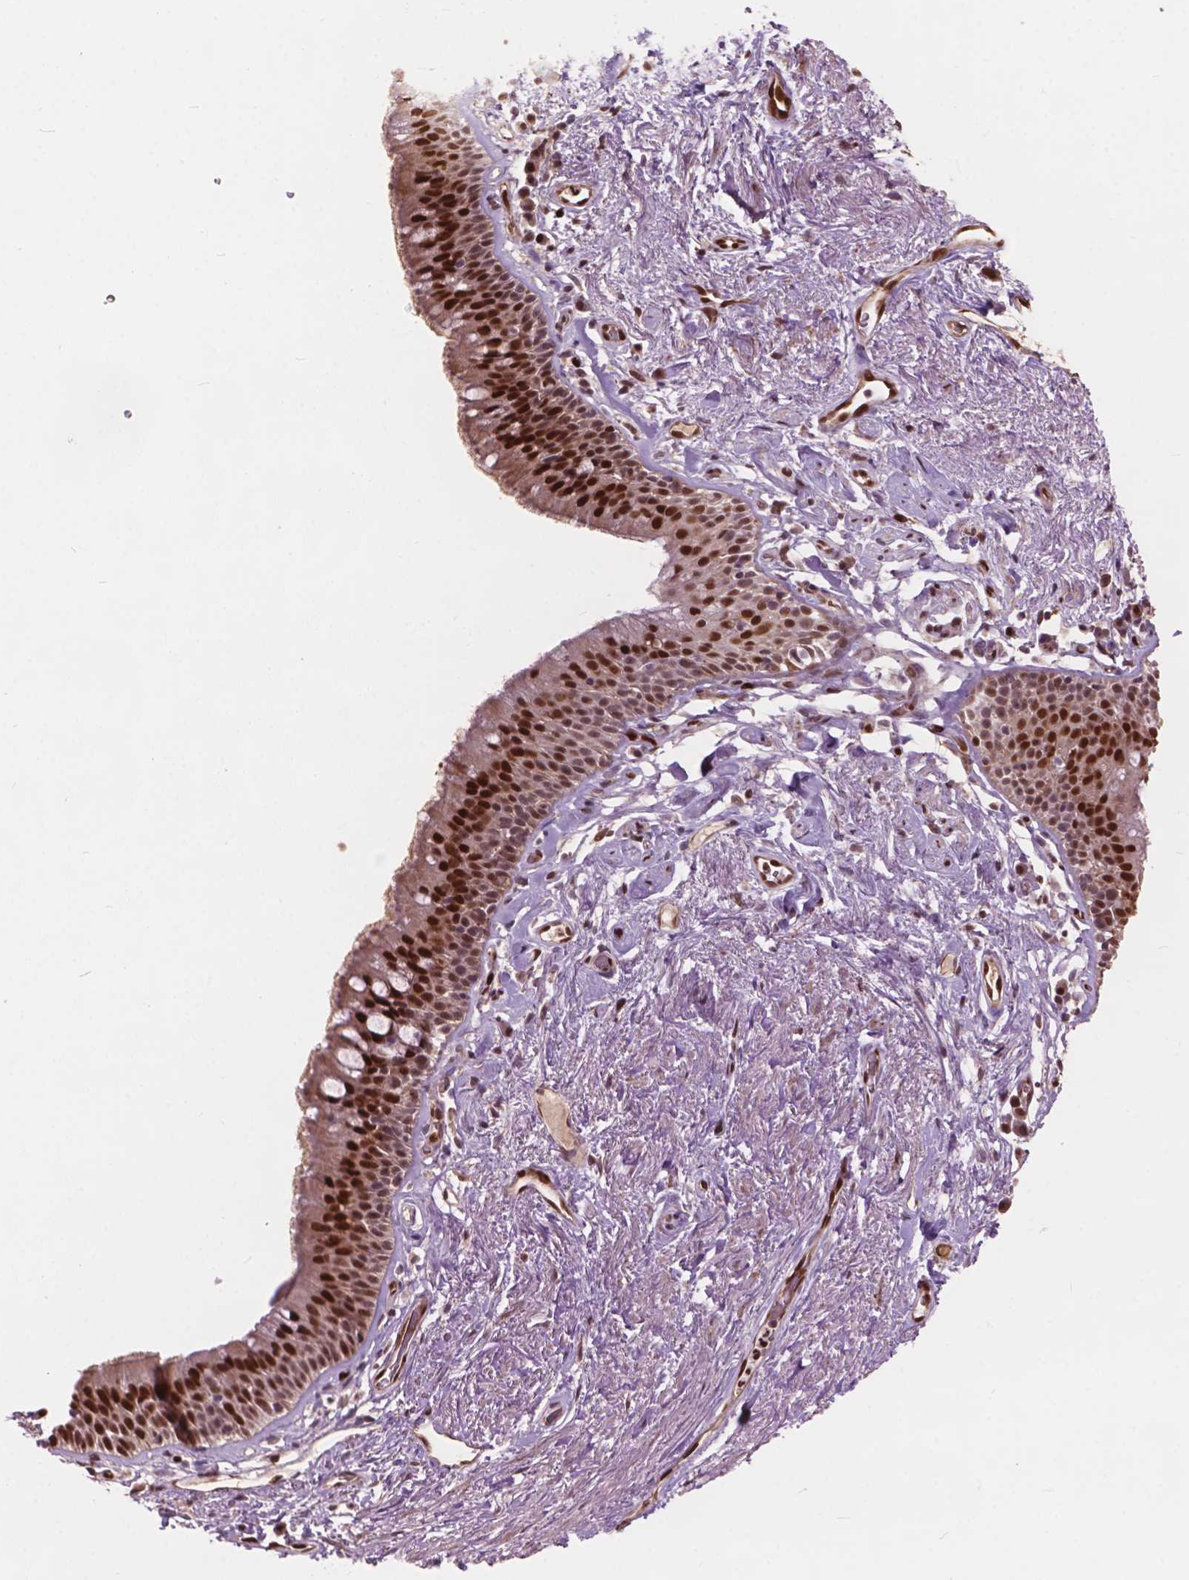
{"staining": {"intensity": "strong", "quantity": ">75%", "location": "nuclear"}, "tissue": "bronchus", "cell_type": "Respiratory epithelial cells", "image_type": "normal", "snomed": [{"axis": "morphology", "description": "Normal tissue, NOS"}, {"axis": "topography", "description": "Cartilage tissue"}, {"axis": "topography", "description": "Bronchus"}], "caption": "Immunohistochemistry (IHC) histopathology image of normal bronchus: human bronchus stained using IHC exhibits high levels of strong protein expression localized specifically in the nuclear of respiratory epithelial cells, appearing as a nuclear brown color.", "gene": "ANP32A", "patient": {"sex": "male", "age": 58}}